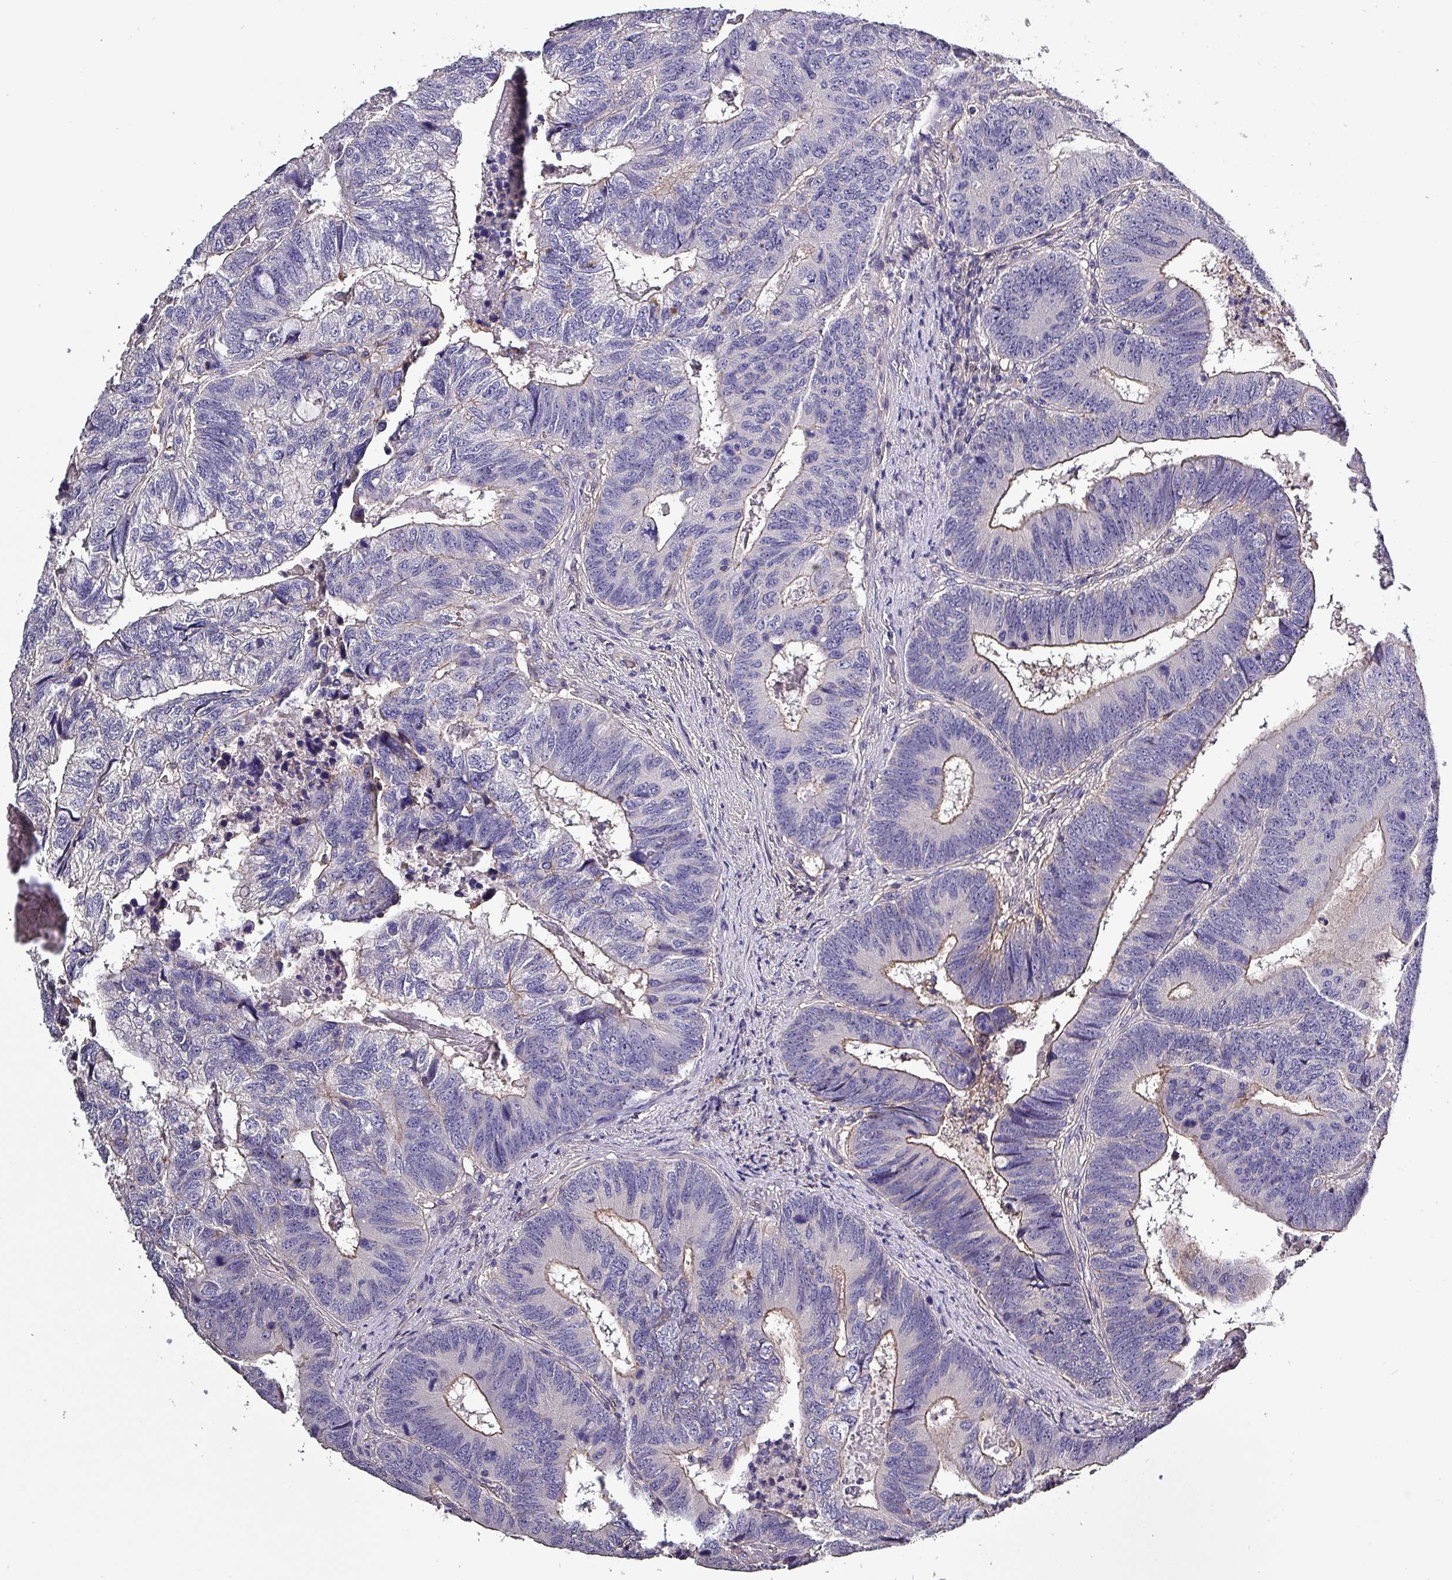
{"staining": {"intensity": "weak", "quantity": "25%-75%", "location": "cytoplasmic/membranous"}, "tissue": "colorectal cancer", "cell_type": "Tumor cells", "image_type": "cancer", "snomed": [{"axis": "morphology", "description": "Adenocarcinoma, NOS"}, {"axis": "topography", "description": "Colon"}], "caption": "Immunohistochemistry staining of colorectal cancer, which demonstrates low levels of weak cytoplasmic/membranous staining in approximately 25%-75% of tumor cells indicating weak cytoplasmic/membranous protein staining. The staining was performed using DAB (3,3'-diaminobenzidine) (brown) for protein detection and nuclei were counterstained in hematoxylin (blue).", "gene": "HTRA4", "patient": {"sex": "female", "age": 67}}